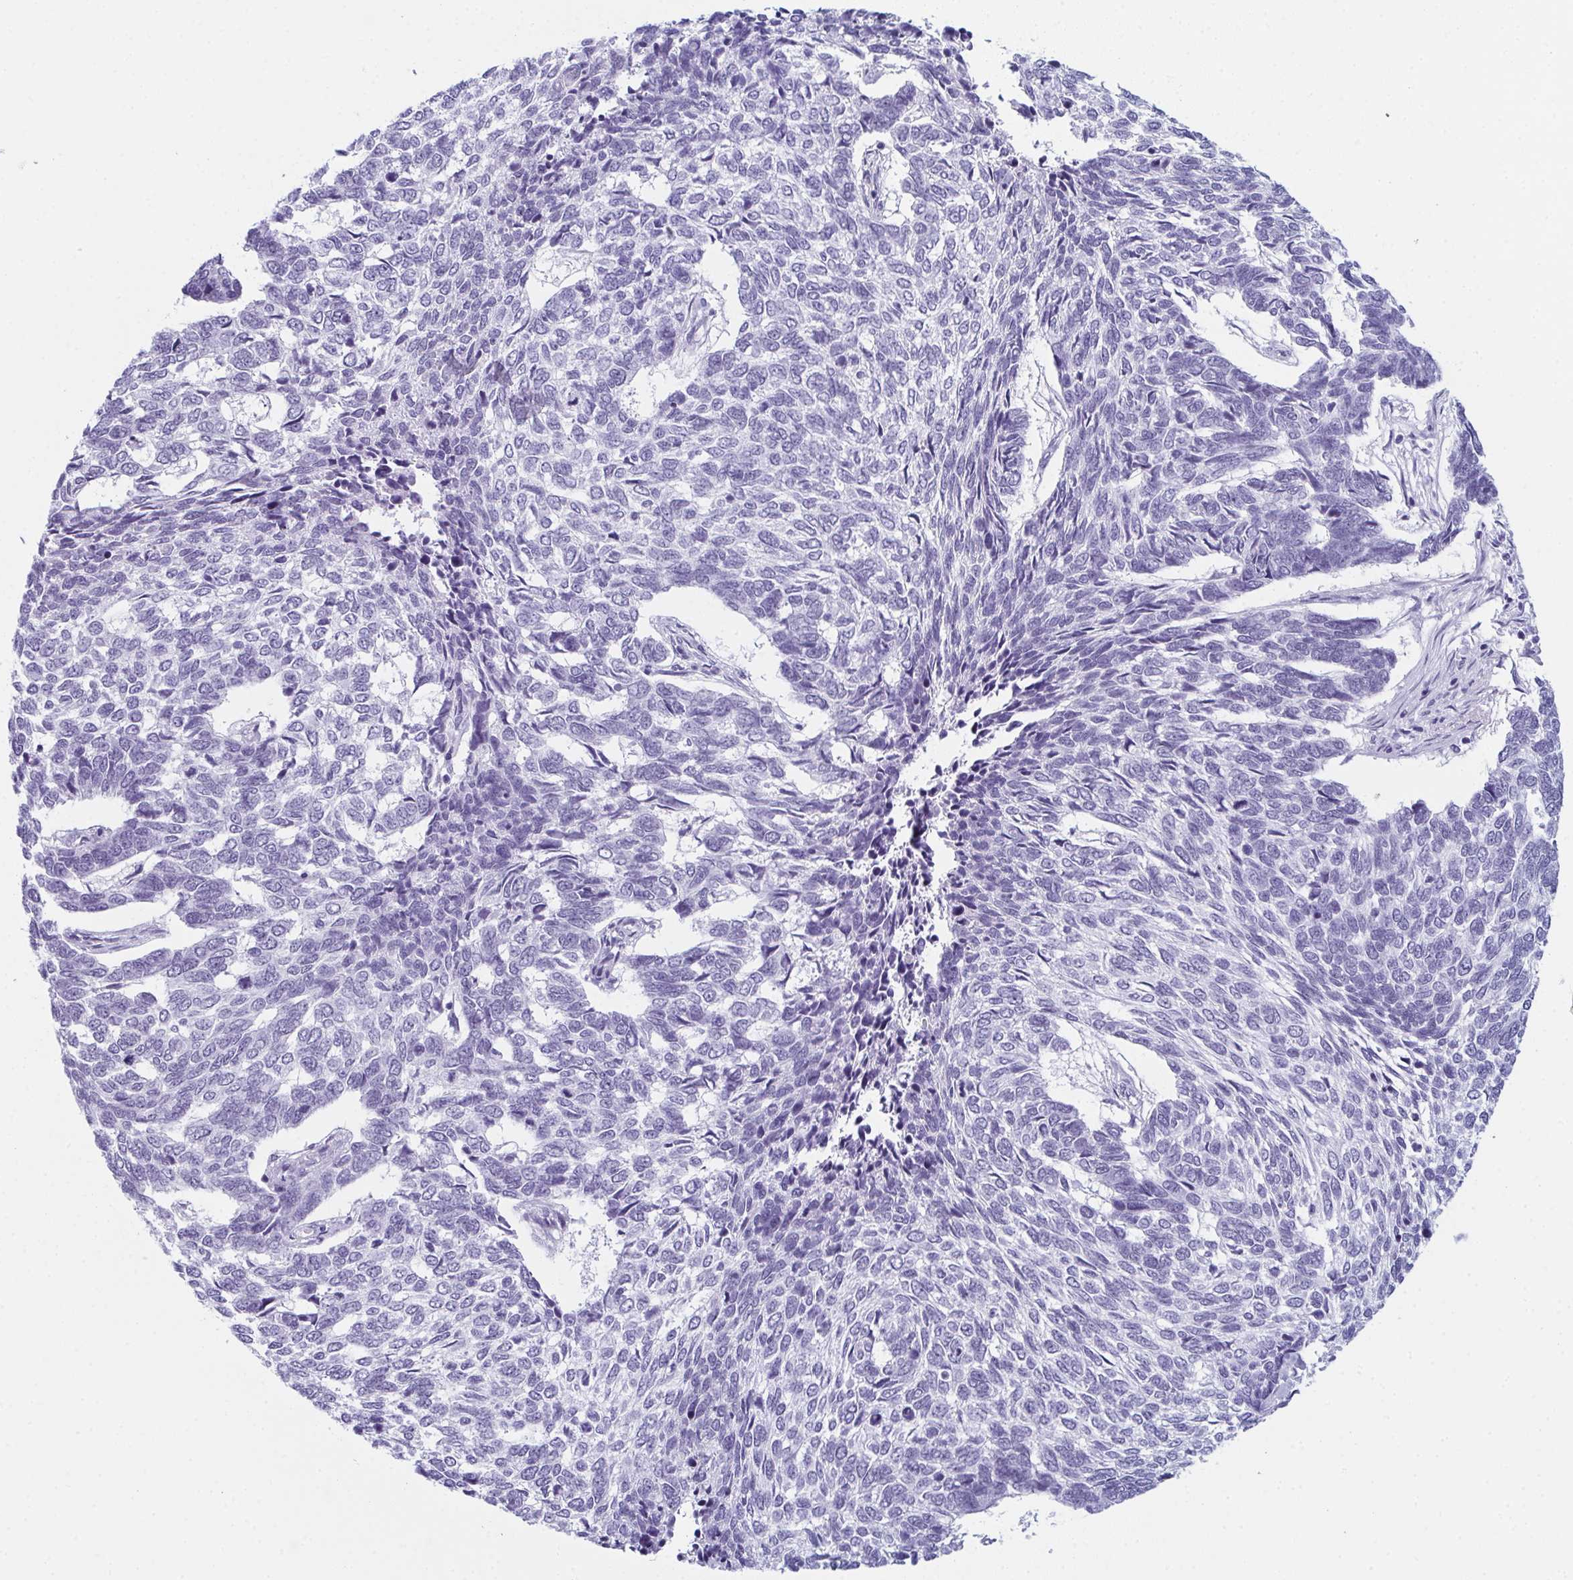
{"staining": {"intensity": "negative", "quantity": "none", "location": "none"}, "tissue": "skin cancer", "cell_type": "Tumor cells", "image_type": "cancer", "snomed": [{"axis": "morphology", "description": "Basal cell carcinoma"}, {"axis": "topography", "description": "Skin"}], "caption": "Immunohistochemical staining of skin basal cell carcinoma reveals no significant positivity in tumor cells.", "gene": "ENKUR", "patient": {"sex": "female", "age": 65}}